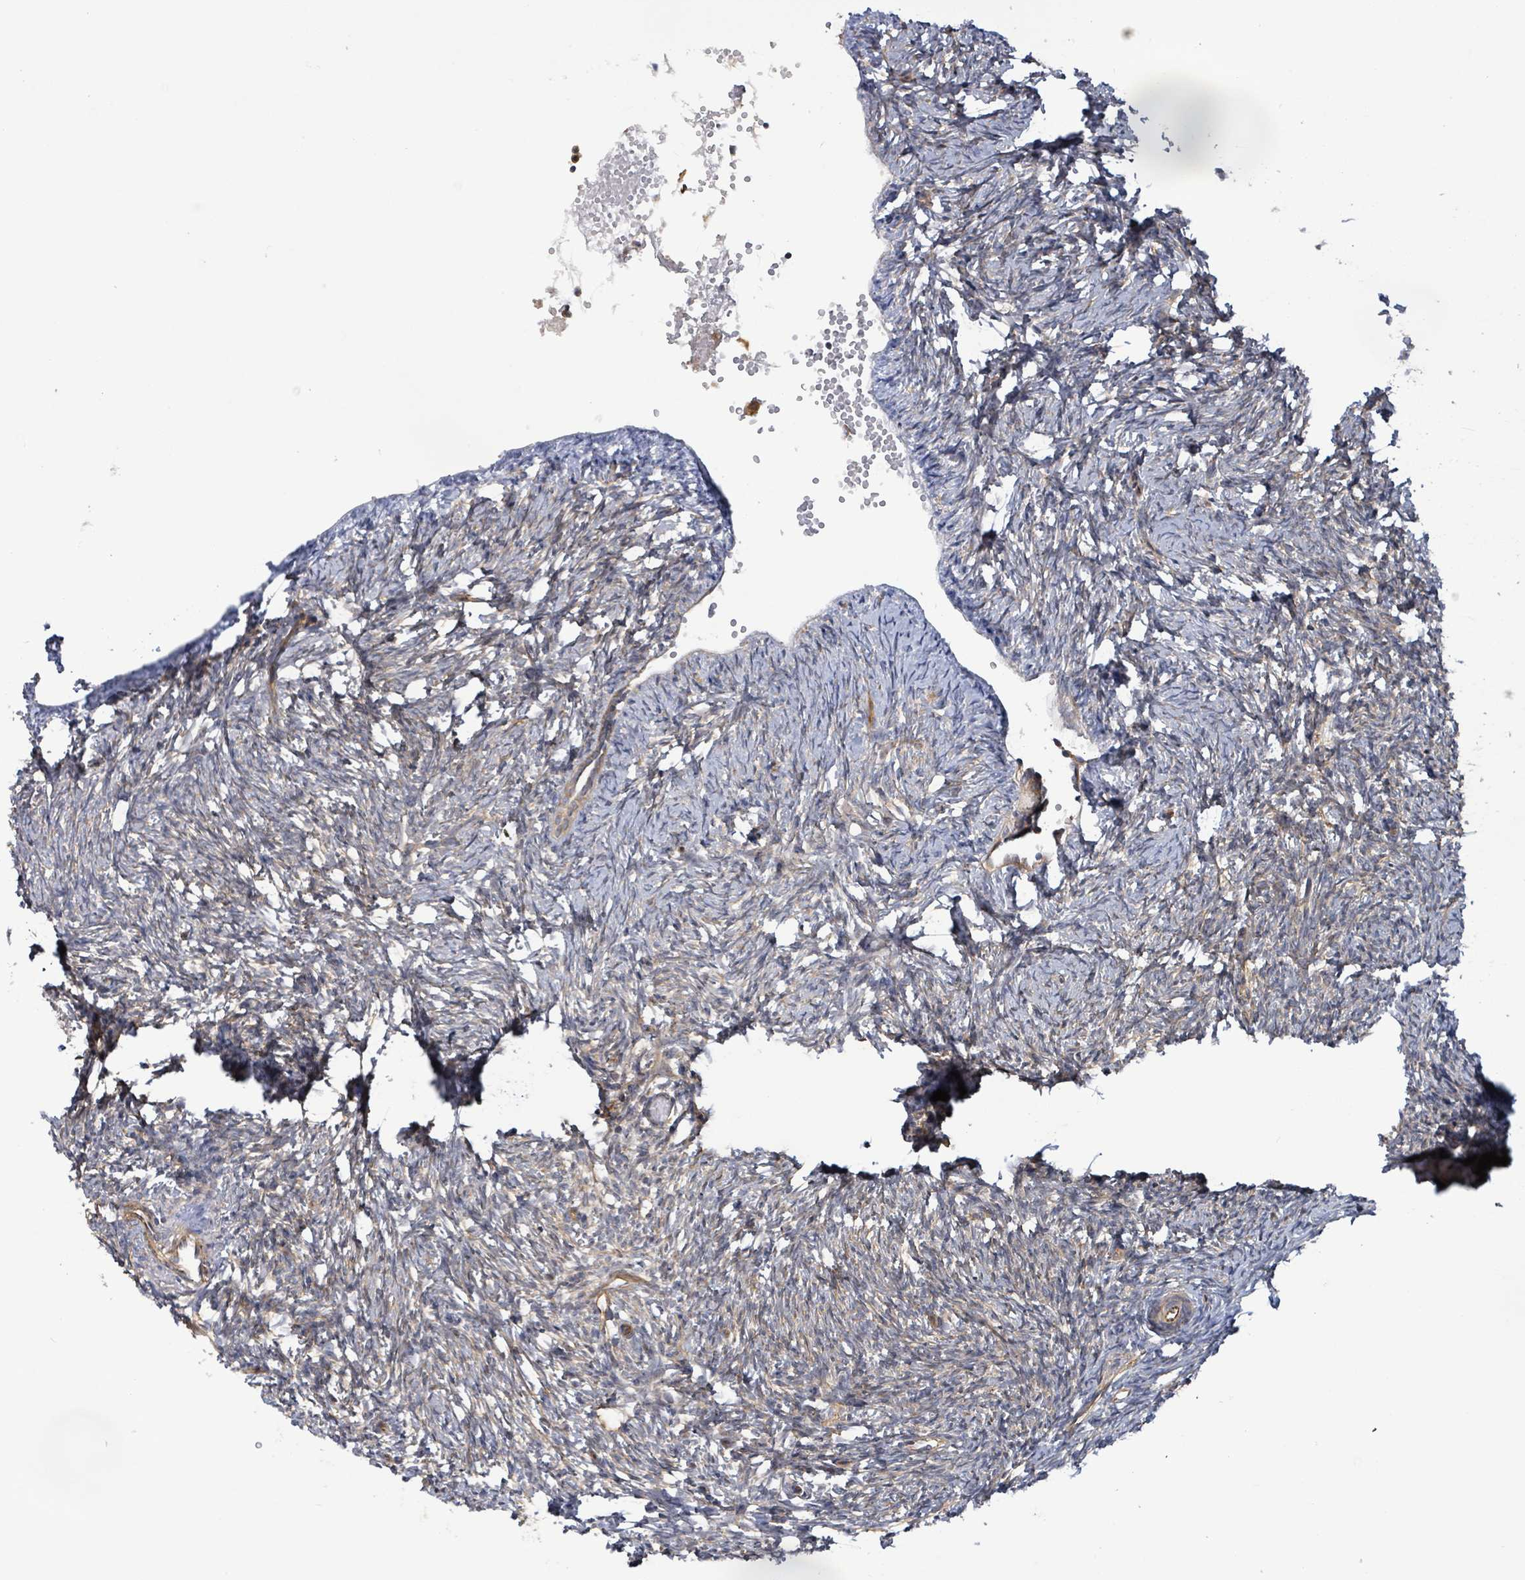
{"staining": {"intensity": "moderate", "quantity": "25%-75%", "location": "cytoplasmic/membranous"}, "tissue": "ovary", "cell_type": "Follicle cells", "image_type": "normal", "snomed": [{"axis": "morphology", "description": "Normal tissue, NOS"}, {"axis": "topography", "description": "Ovary"}], "caption": "Protein staining of unremarkable ovary demonstrates moderate cytoplasmic/membranous staining in about 25%-75% of follicle cells.", "gene": "KBTBD11", "patient": {"sex": "female", "age": 51}}